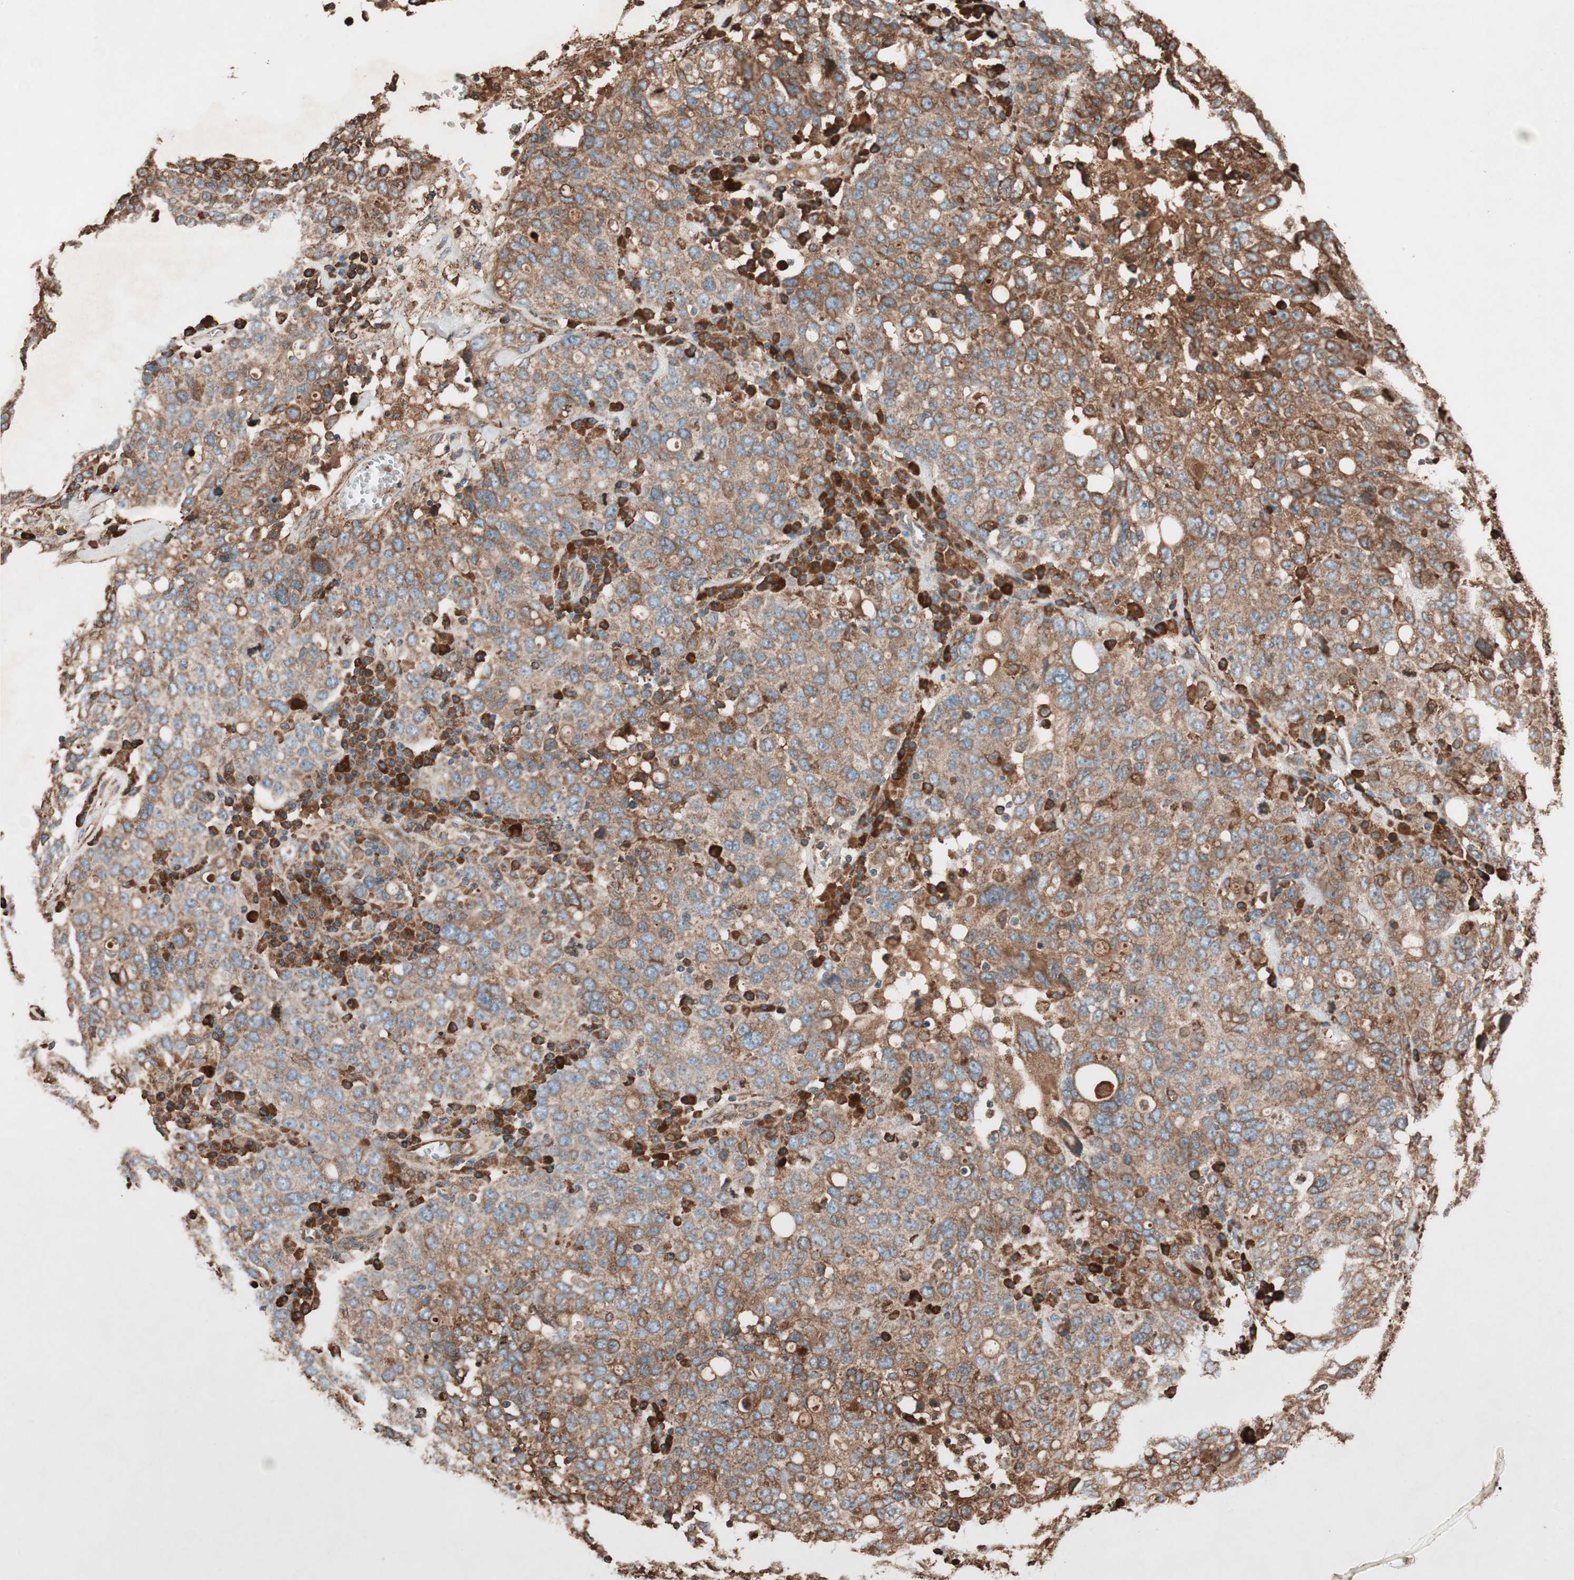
{"staining": {"intensity": "moderate", "quantity": ">75%", "location": "cytoplasmic/membranous"}, "tissue": "ovarian cancer", "cell_type": "Tumor cells", "image_type": "cancer", "snomed": [{"axis": "morphology", "description": "Carcinoma, endometroid"}, {"axis": "topography", "description": "Ovary"}], "caption": "Ovarian cancer stained for a protein (brown) reveals moderate cytoplasmic/membranous positive staining in approximately >75% of tumor cells.", "gene": "VEGFA", "patient": {"sex": "female", "age": 62}}